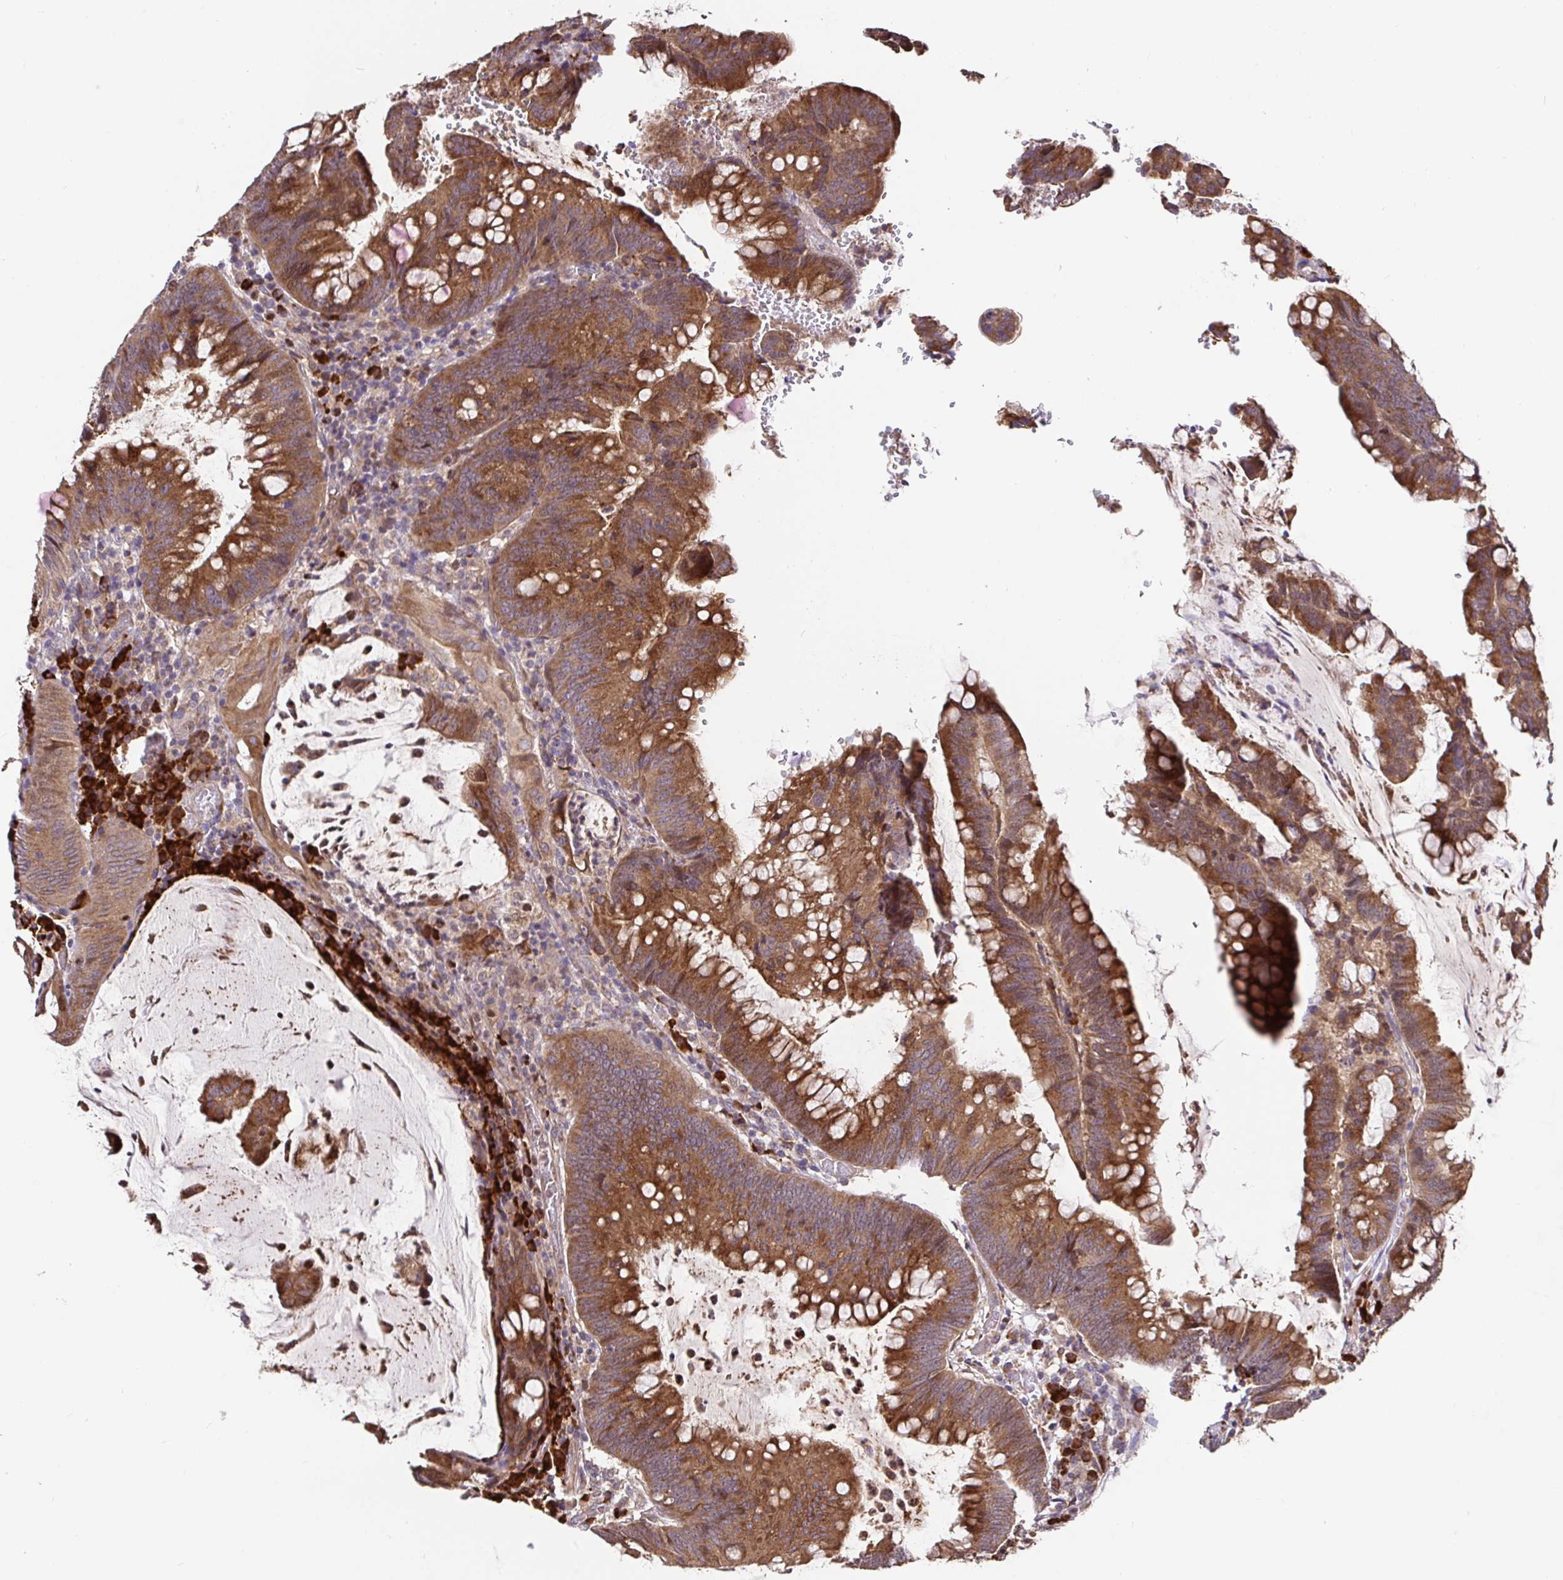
{"staining": {"intensity": "moderate", "quantity": ">75%", "location": "cytoplasmic/membranous"}, "tissue": "colorectal cancer", "cell_type": "Tumor cells", "image_type": "cancer", "snomed": [{"axis": "morphology", "description": "Adenocarcinoma, NOS"}, {"axis": "topography", "description": "Colon"}], "caption": "Immunohistochemical staining of colorectal cancer reveals medium levels of moderate cytoplasmic/membranous expression in approximately >75% of tumor cells.", "gene": "ELP1", "patient": {"sex": "male", "age": 62}}